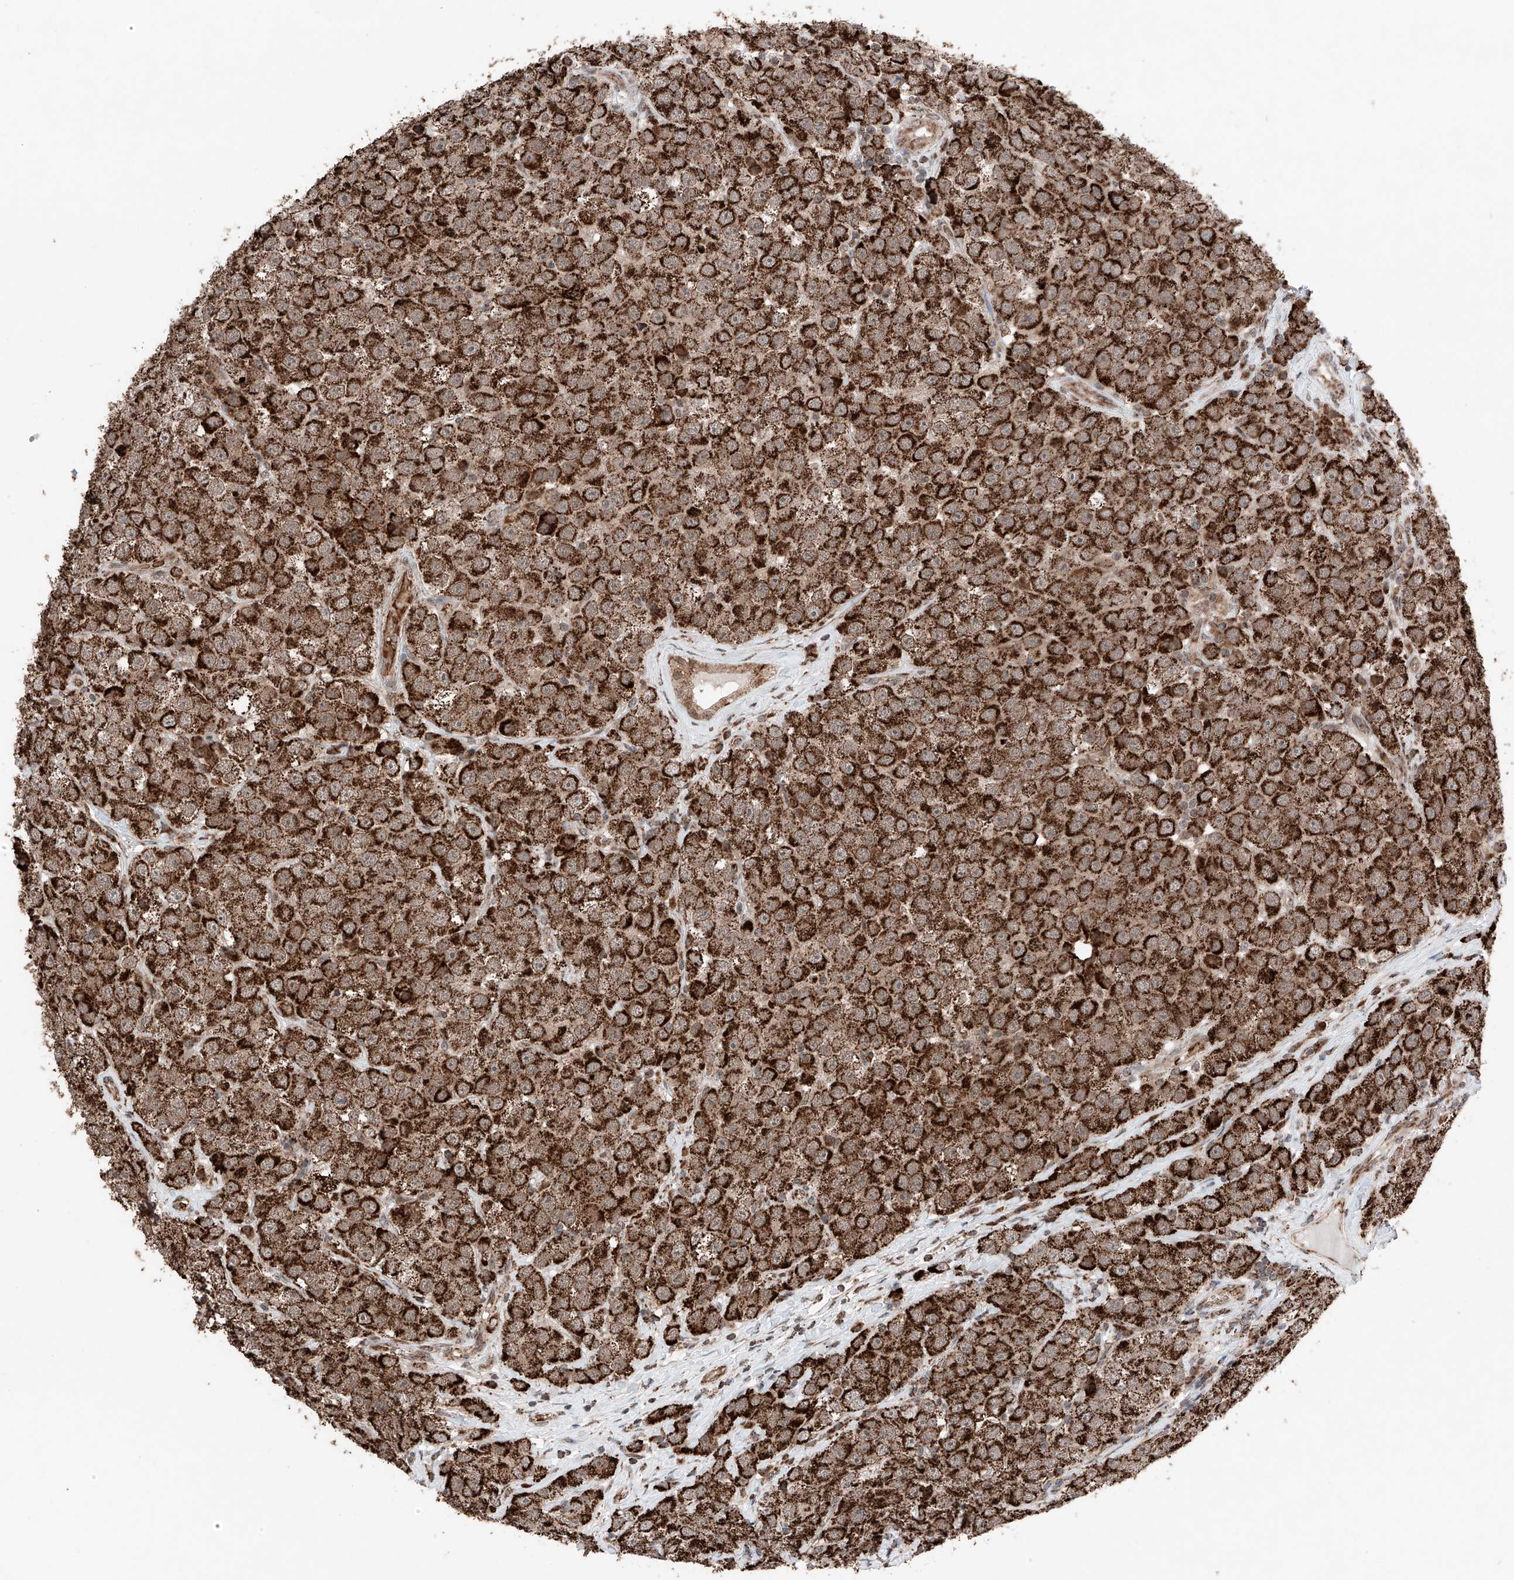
{"staining": {"intensity": "strong", "quantity": ">75%", "location": "cytoplasmic/membranous"}, "tissue": "testis cancer", "cell_type": "Tumor cells", "image_type": "cancer", "snomed": [{"axis": "morphology", "description": "Seminoma, NOS"}, {"axis": "topography", "description": "Testis"}], "caption": "The histopathology image exhibits staining of testis cancer (seminoma), revealing strong cytoplasmic/membranous protein staining (brown color) within tumor cells.", "gene": "ZSCAN29", "patient": {"sex": "male", "age": 28}}